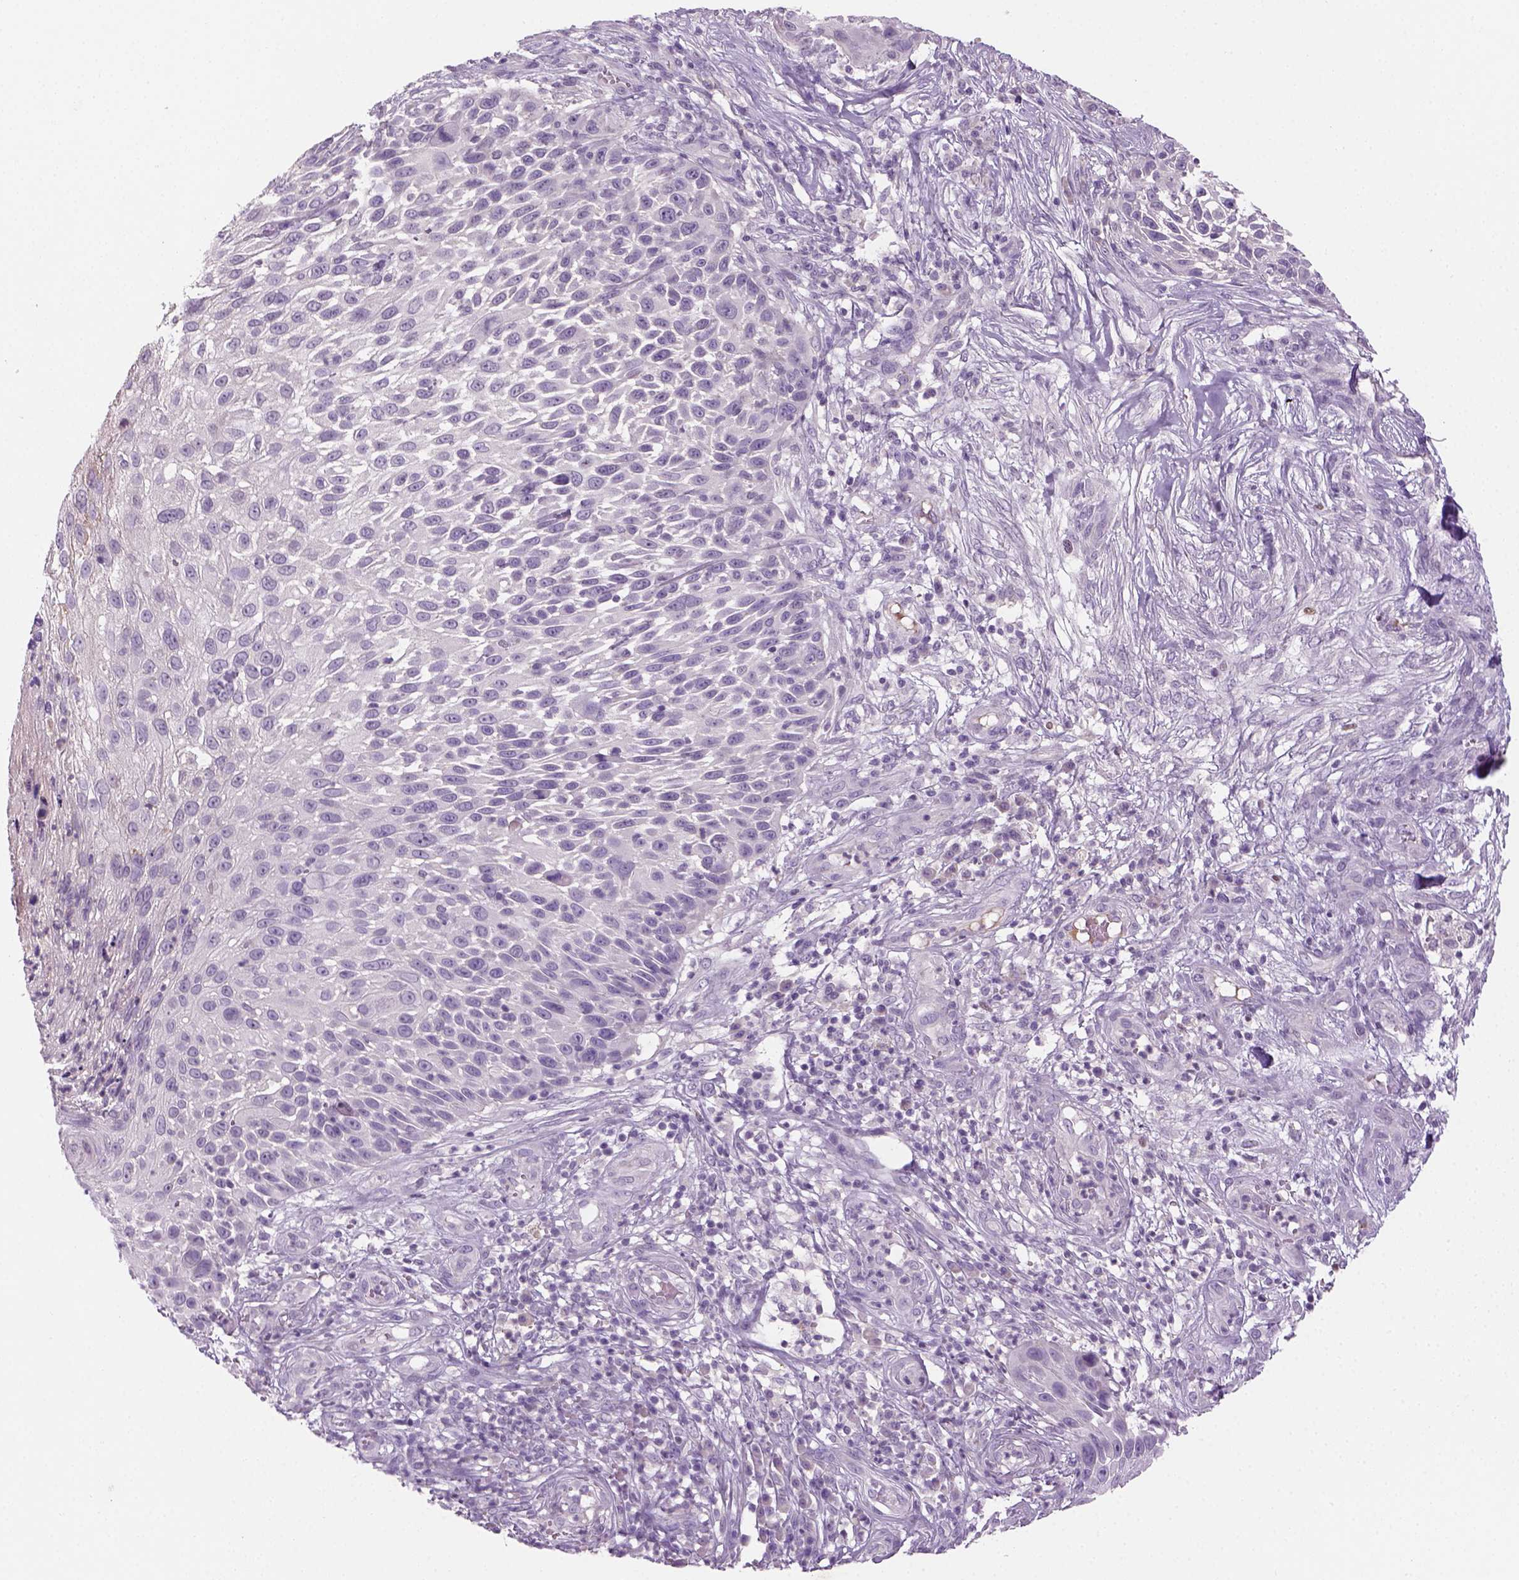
{"staining": {"intensity": "negative", "quantity": "none", "location": "none"}, "tissue": "skin cancer", "cell_type": "Tumor cells", "image_type": "cancer", "snomed": [{"axis": "morphology", "description": "Squamous cell carcinoma, NOS"}, {"axis": "topography", "description": "Skin"}], "caption": "This is a photomicrograph of IHC staining of skin cancer (squamous cell carcinoma), which shows no staining in tumor cells.", "gene": "GFI1B", "patient": {"sex": "male", "age": 92}}